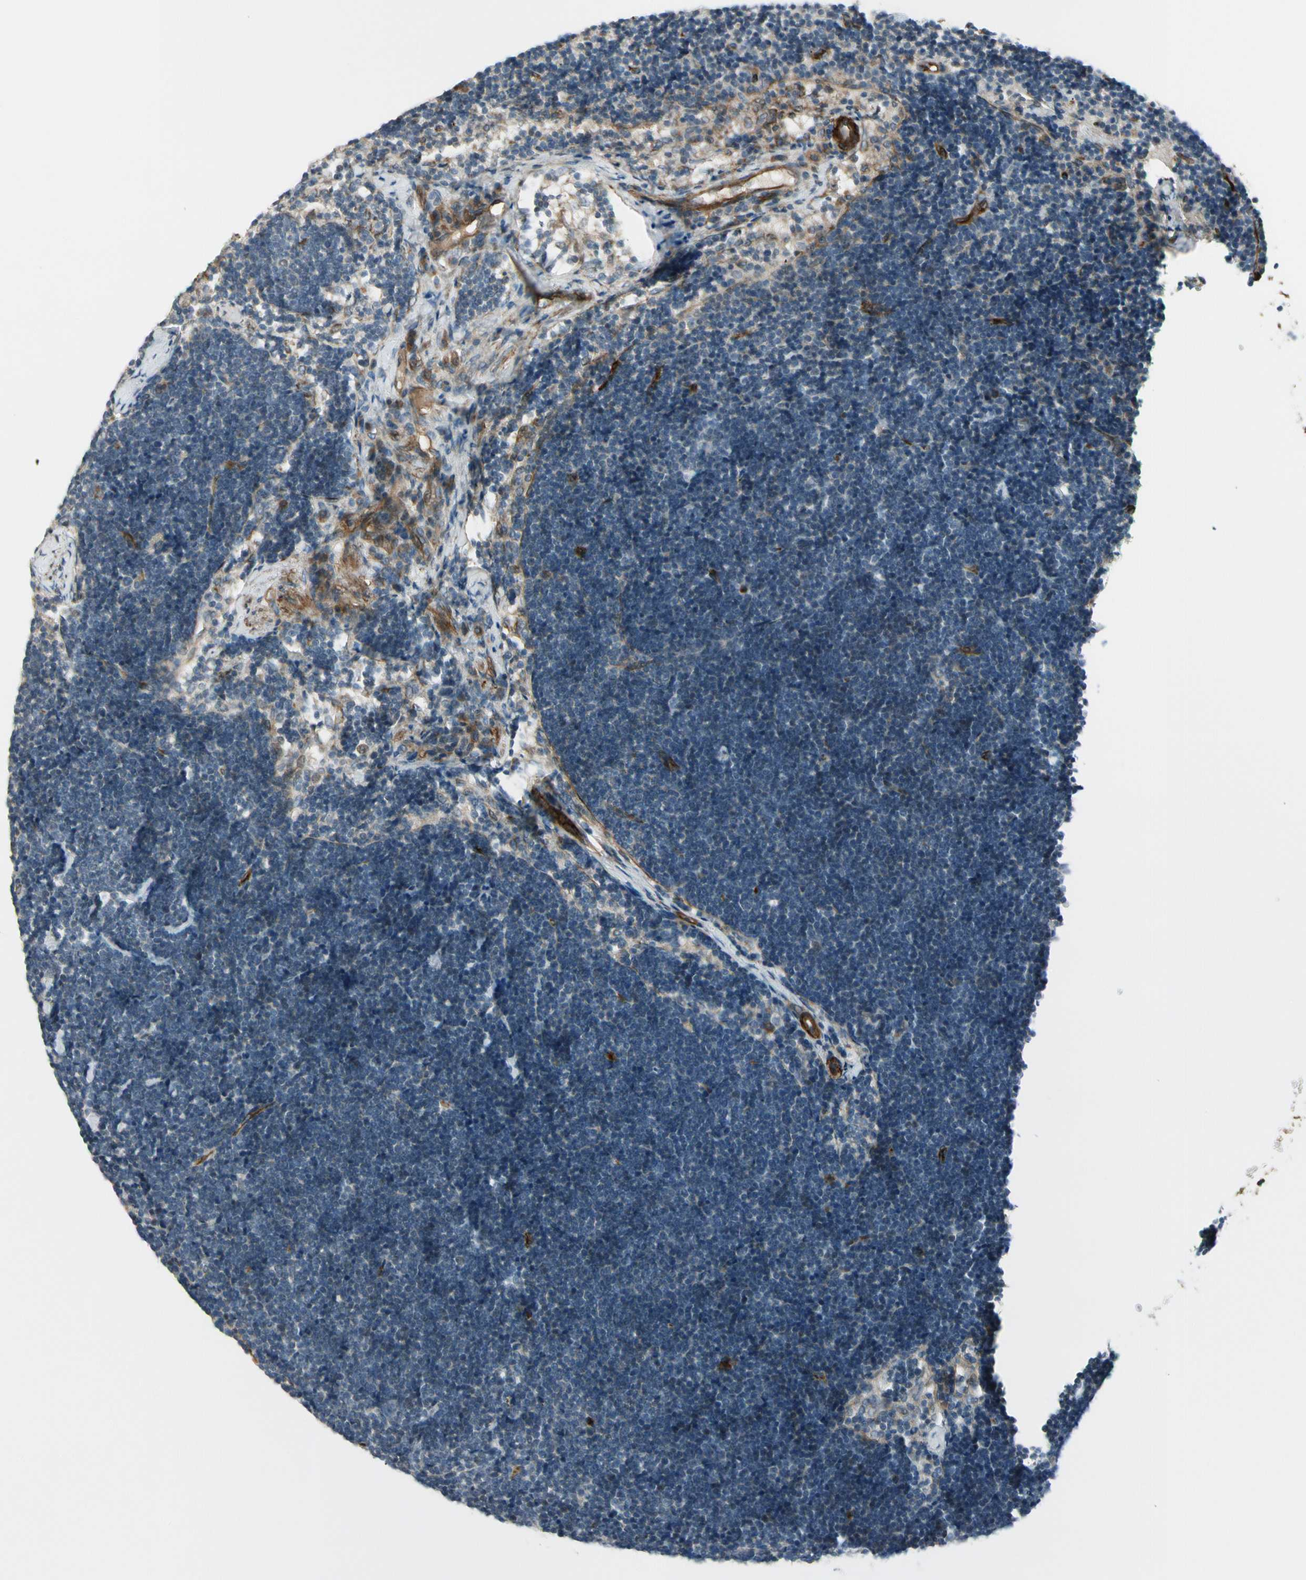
{"staining": {"intensity": "negative", "quantity": "none", "location": "none"}, "tissue": "lymph node", "cell_type": "Germinal center cells", "image_type": "normal", "snomed": [{"axis": "morphology", "description": "Normal tissue, NOS"}, {"axis": "topography", "description": "Lymph node"}], "caption": "Protein analysis of normal lymph node reveals no significant staining in germinal center cells.", "gene": "MCAM", "patient": {"sex": "male", "age": 63}}